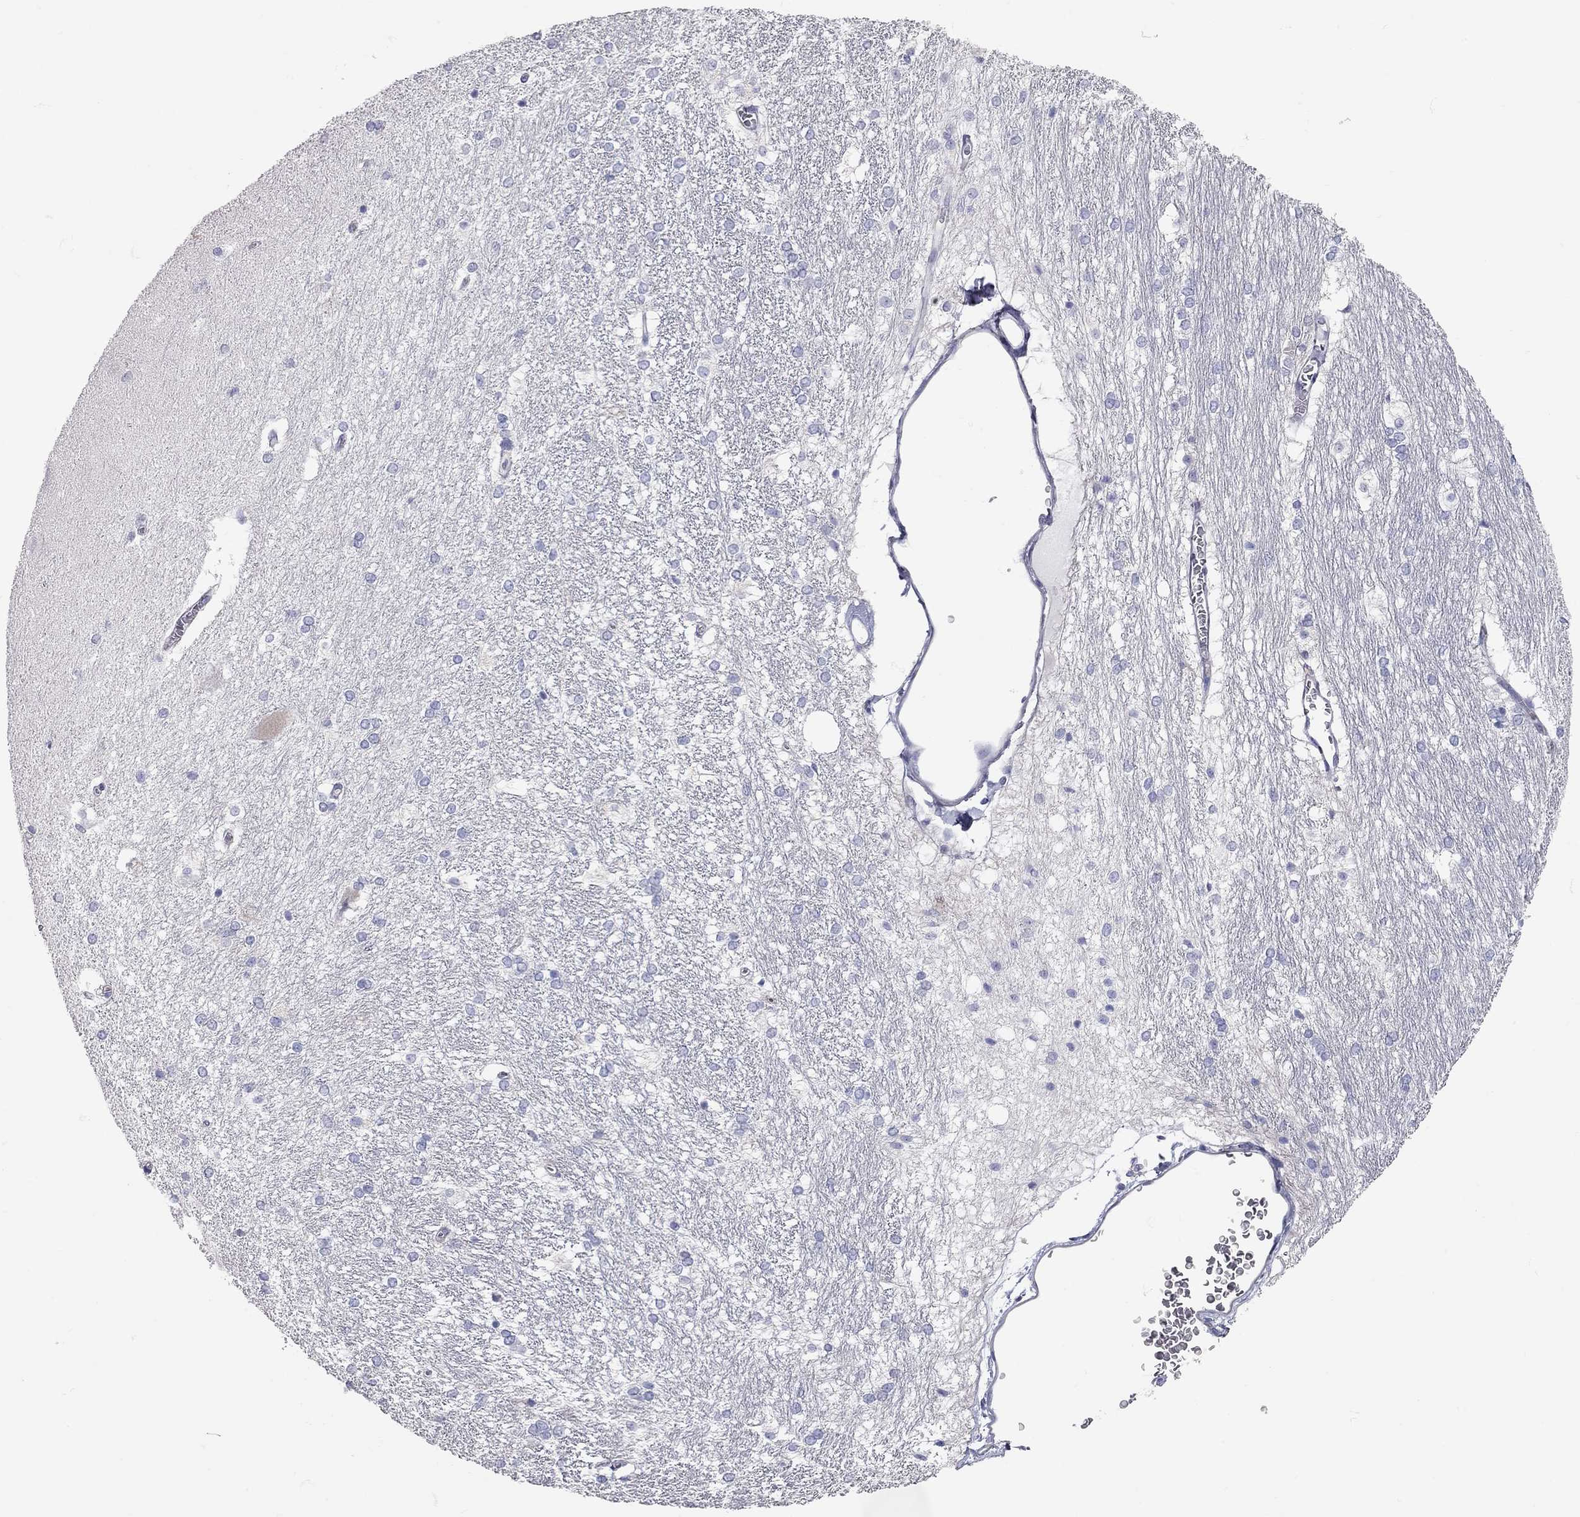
{"staining": {"intensity": "negative", "quantity": "none", "location": "none"}, "tissue": "hippocampus", "cell_type": "Glial cells", "image_type": "normal", "snomed": [{"axis": "morphology", "description": "Normal tissue, NOS"}, {"axis": "topography", "description": "Cerebral cortex"}, {"axis": "topography", "description": "Hippocampus"}], "caption": "This micrograph is of unremarkable hippocampus stained with IHC to label a protein in brown with the nuclei are counter-stained blue. There is no positivity in glial cells.", "gene": "C10orf90", "patient": {"sex": "female", "age": 19}}